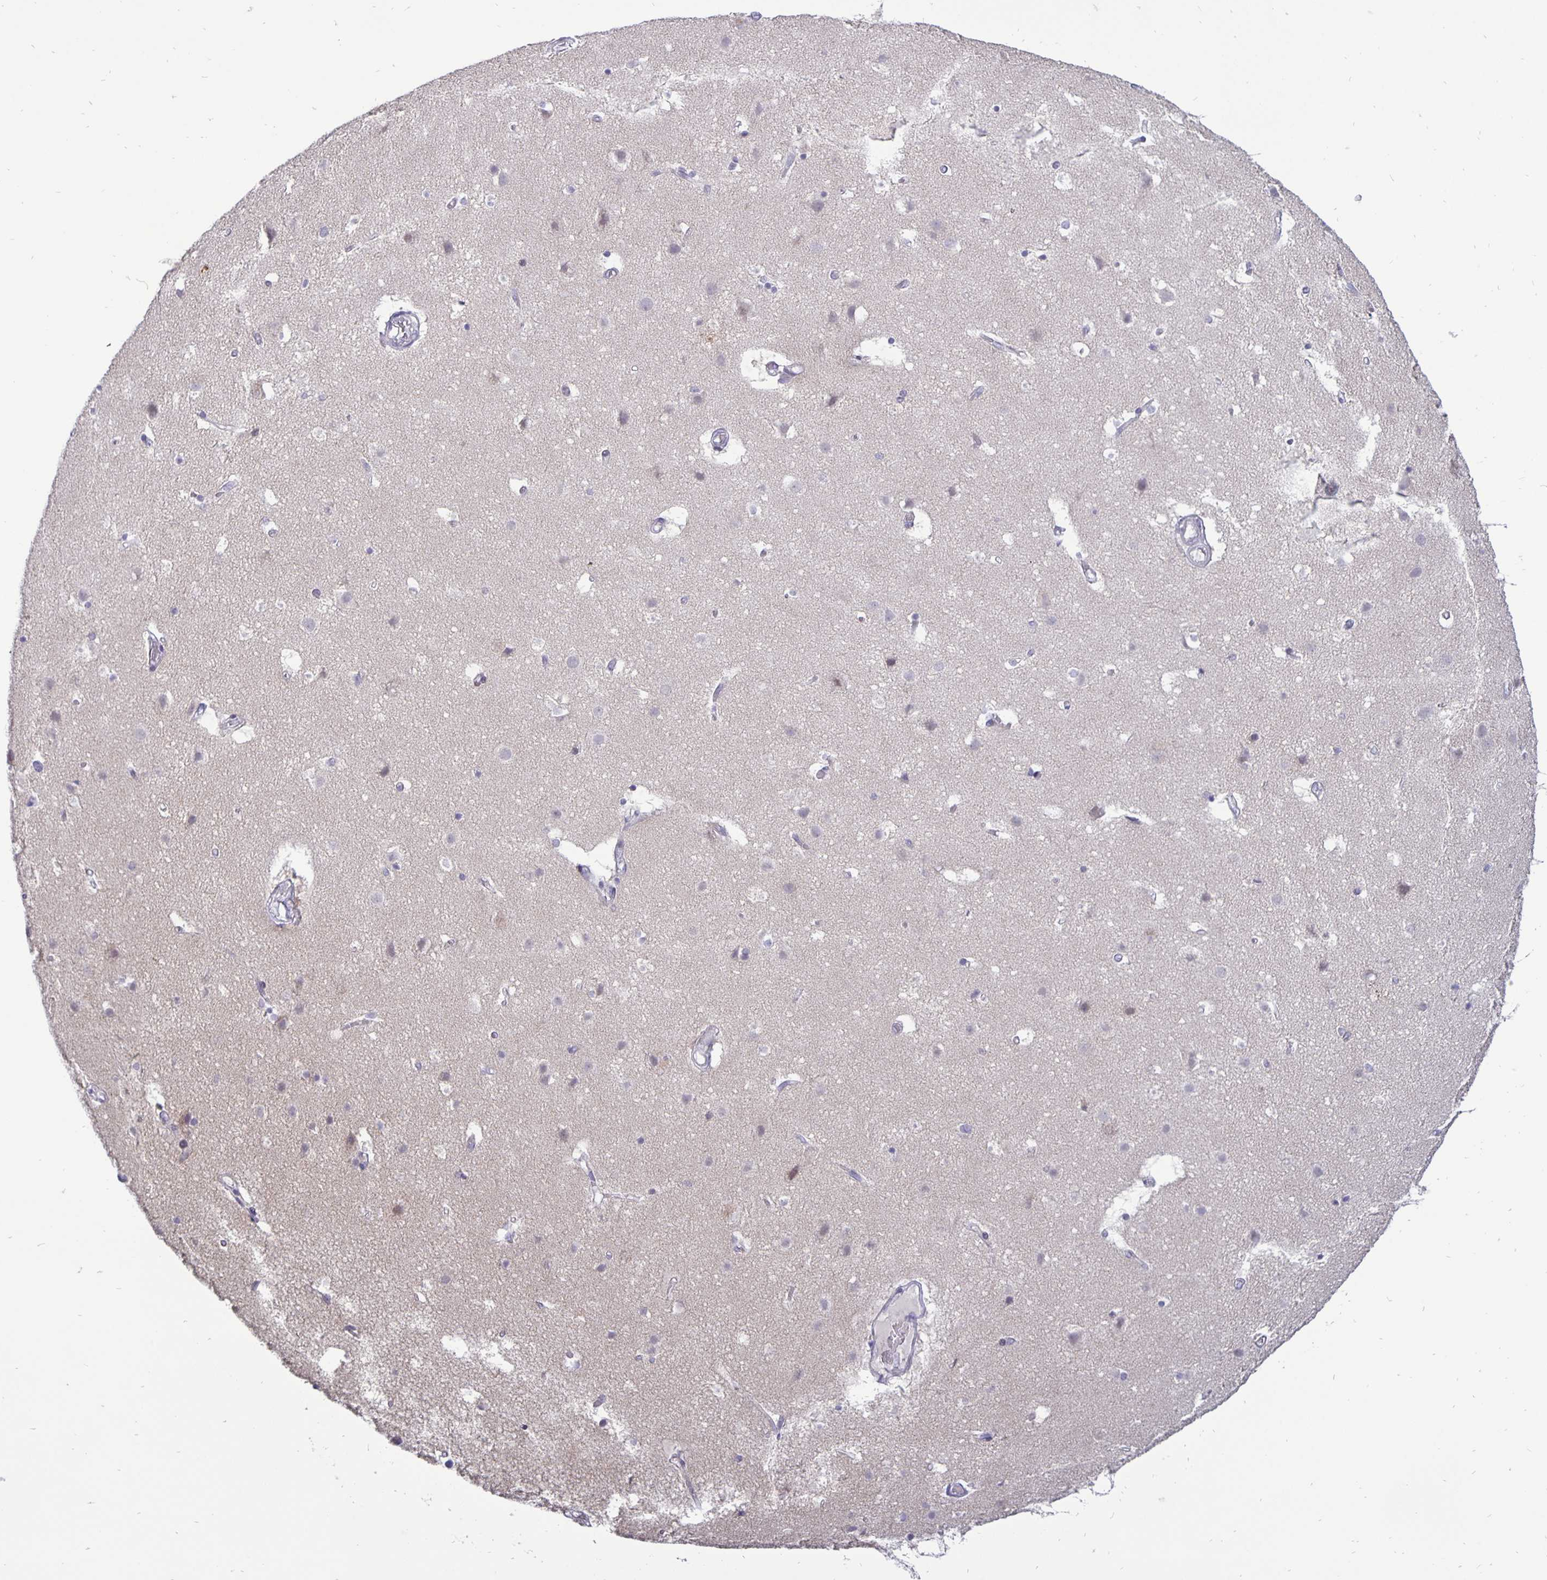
{"staining": {"intensity": "negative", "quantity": "none", "location": "none"}, "tissue": "cerebral cortex", "cell_type": "Endothelial cells", "image_type": "normal", "snomed": [{"axis": "morphology", "description": "Normal tissue, NOS"}, {"axis": "topography", "description": "Cerebral cortex"}], "caption": "Protein analysis of unremarkable cerebral cortex exhibits no significant positivity in endothelial cells. (DAB immunohistochemistry (IHC) with hematoxylin counter stain).", "gene": "ERBB2", "patient": {"sex": "female", "age": 52}}